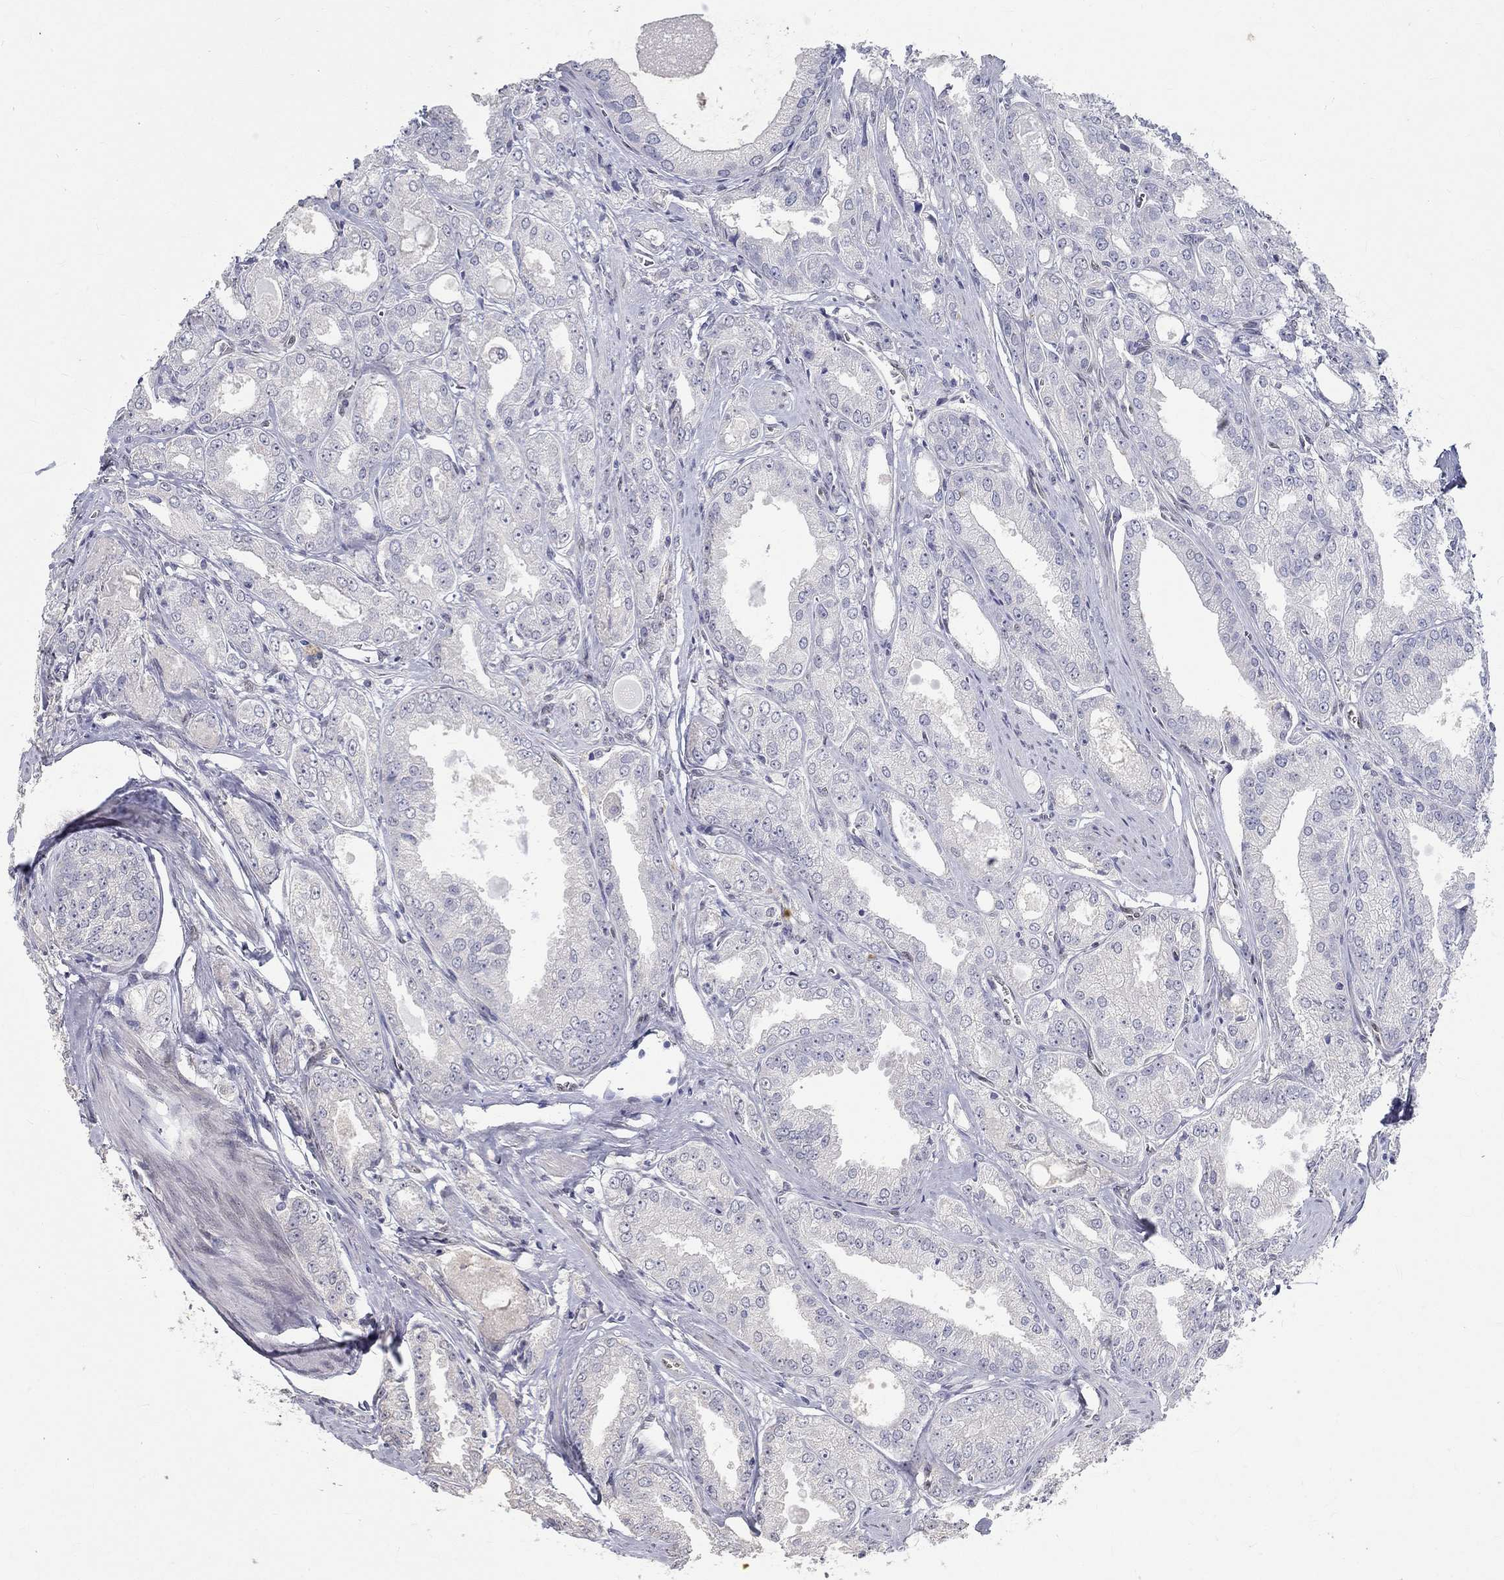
{"staining": {"intensity": "negative", "quantity": "none", "location": "none"}, "tissue": "prostate cancer", "cell_type": "Tumor cells", "image_type": "cancer", "snomed": [{"axis": "morphology", "description": "Adenocarcinoma, NOS"}, {"axis": "morphology", "description": "Adenocarcinoma, High grade"}, {"axis": "topography", "description": "Prostate"}], "caption": "DAB immunohistochemical staining of prostate high-grade adenocarcinoma demonstrates no significant staining in tumor cells.", "gene": "FGF2", "patient": {"sex": "male", "age": 70}}